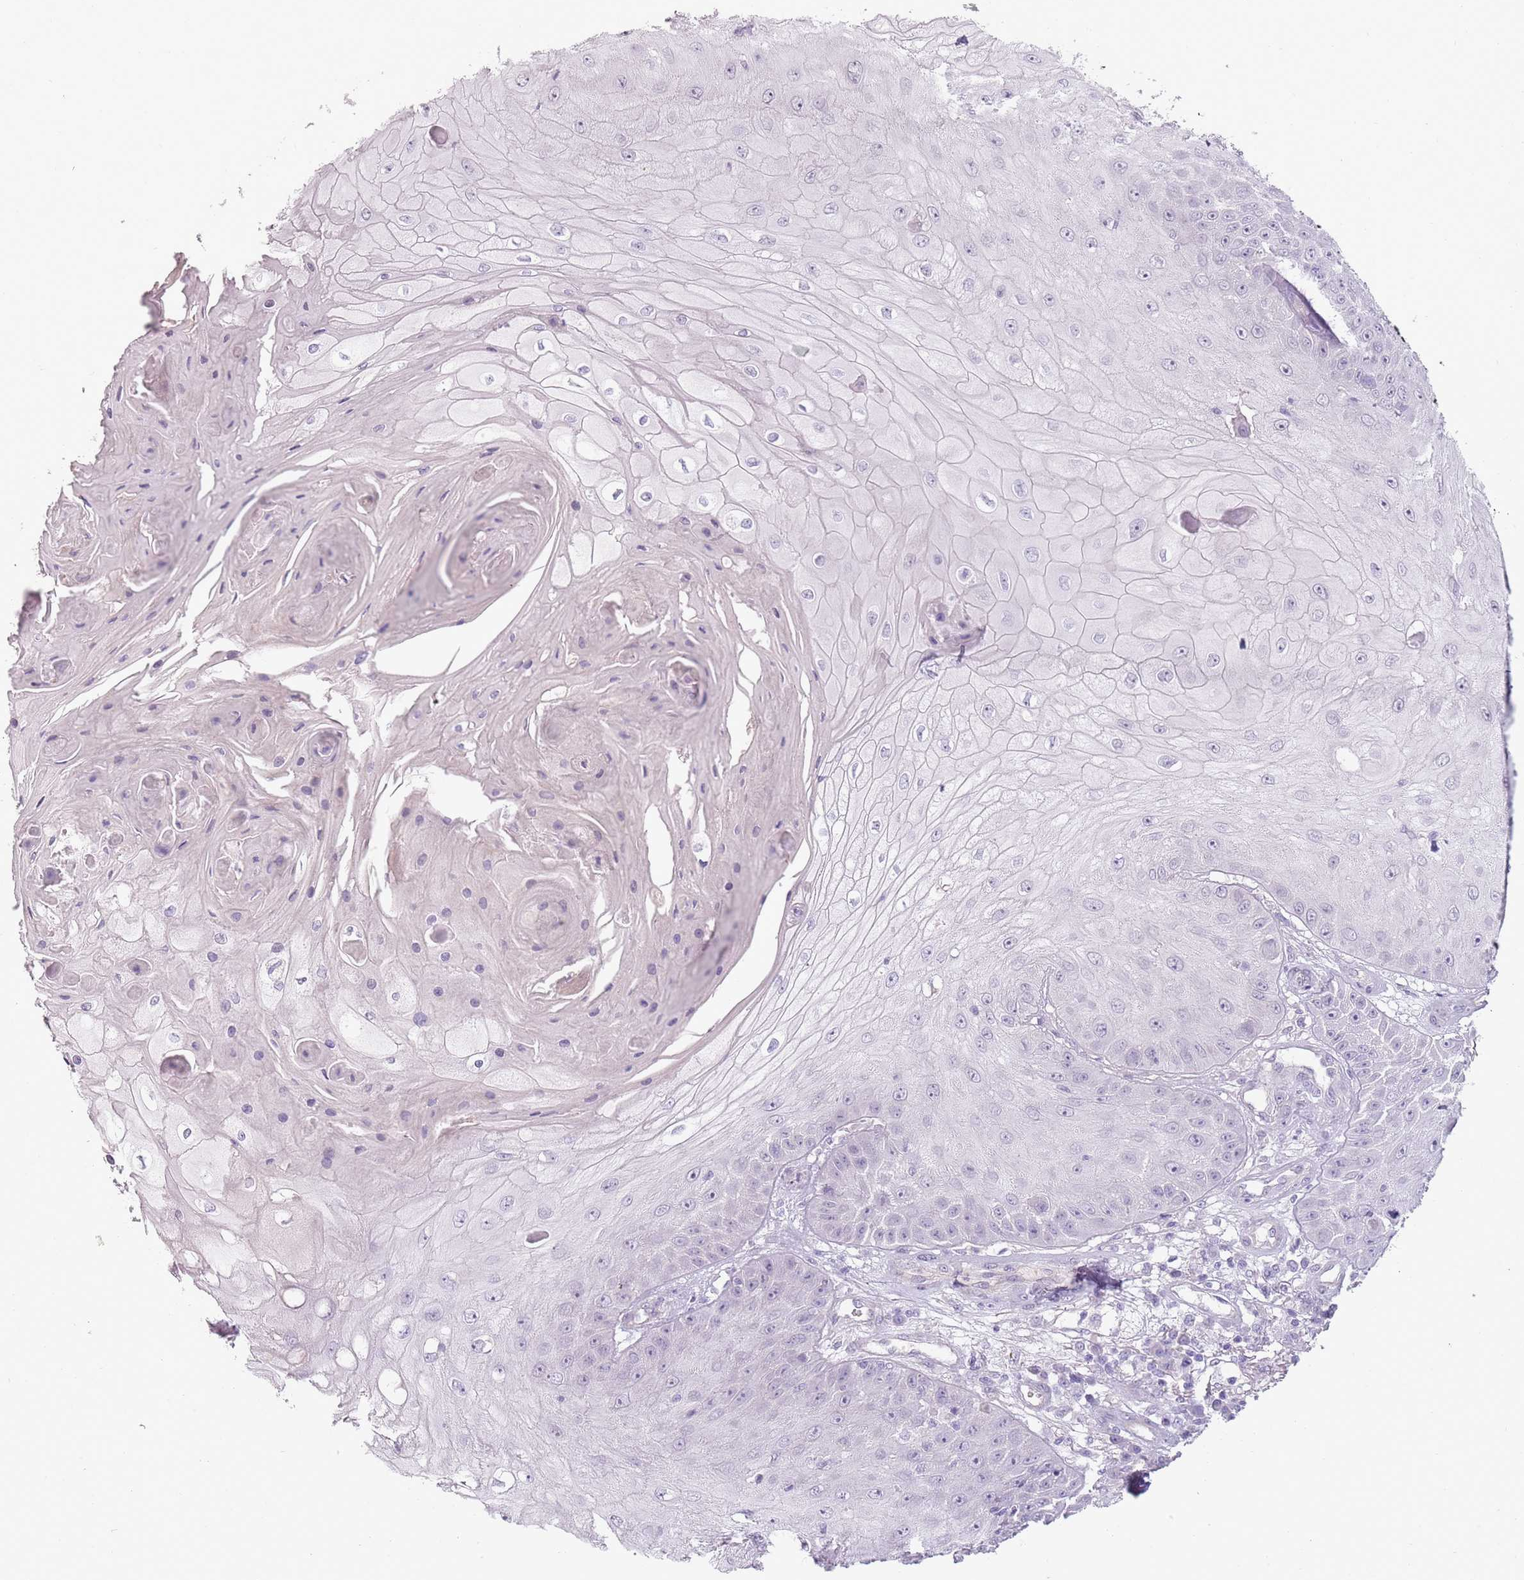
{"staining": {"intensity": "negative", "quantity": "none", "location": "none"}, "tissue": "skin cancer", "cell_type": "Tumor cells", "image_type": "cancer", "snomed": [{"axis": "morphology", "description": "Squamous cell carcinoma, NOS"}, {"axis": "topography", "description": "Skin"}], "caption": "The histopathology image exhibits no significant positivity in tumor cells of skin cancer (squamous cell carcinoma).", "gene": "RFX2", "patient": {"sex": "male", "age": 70}}